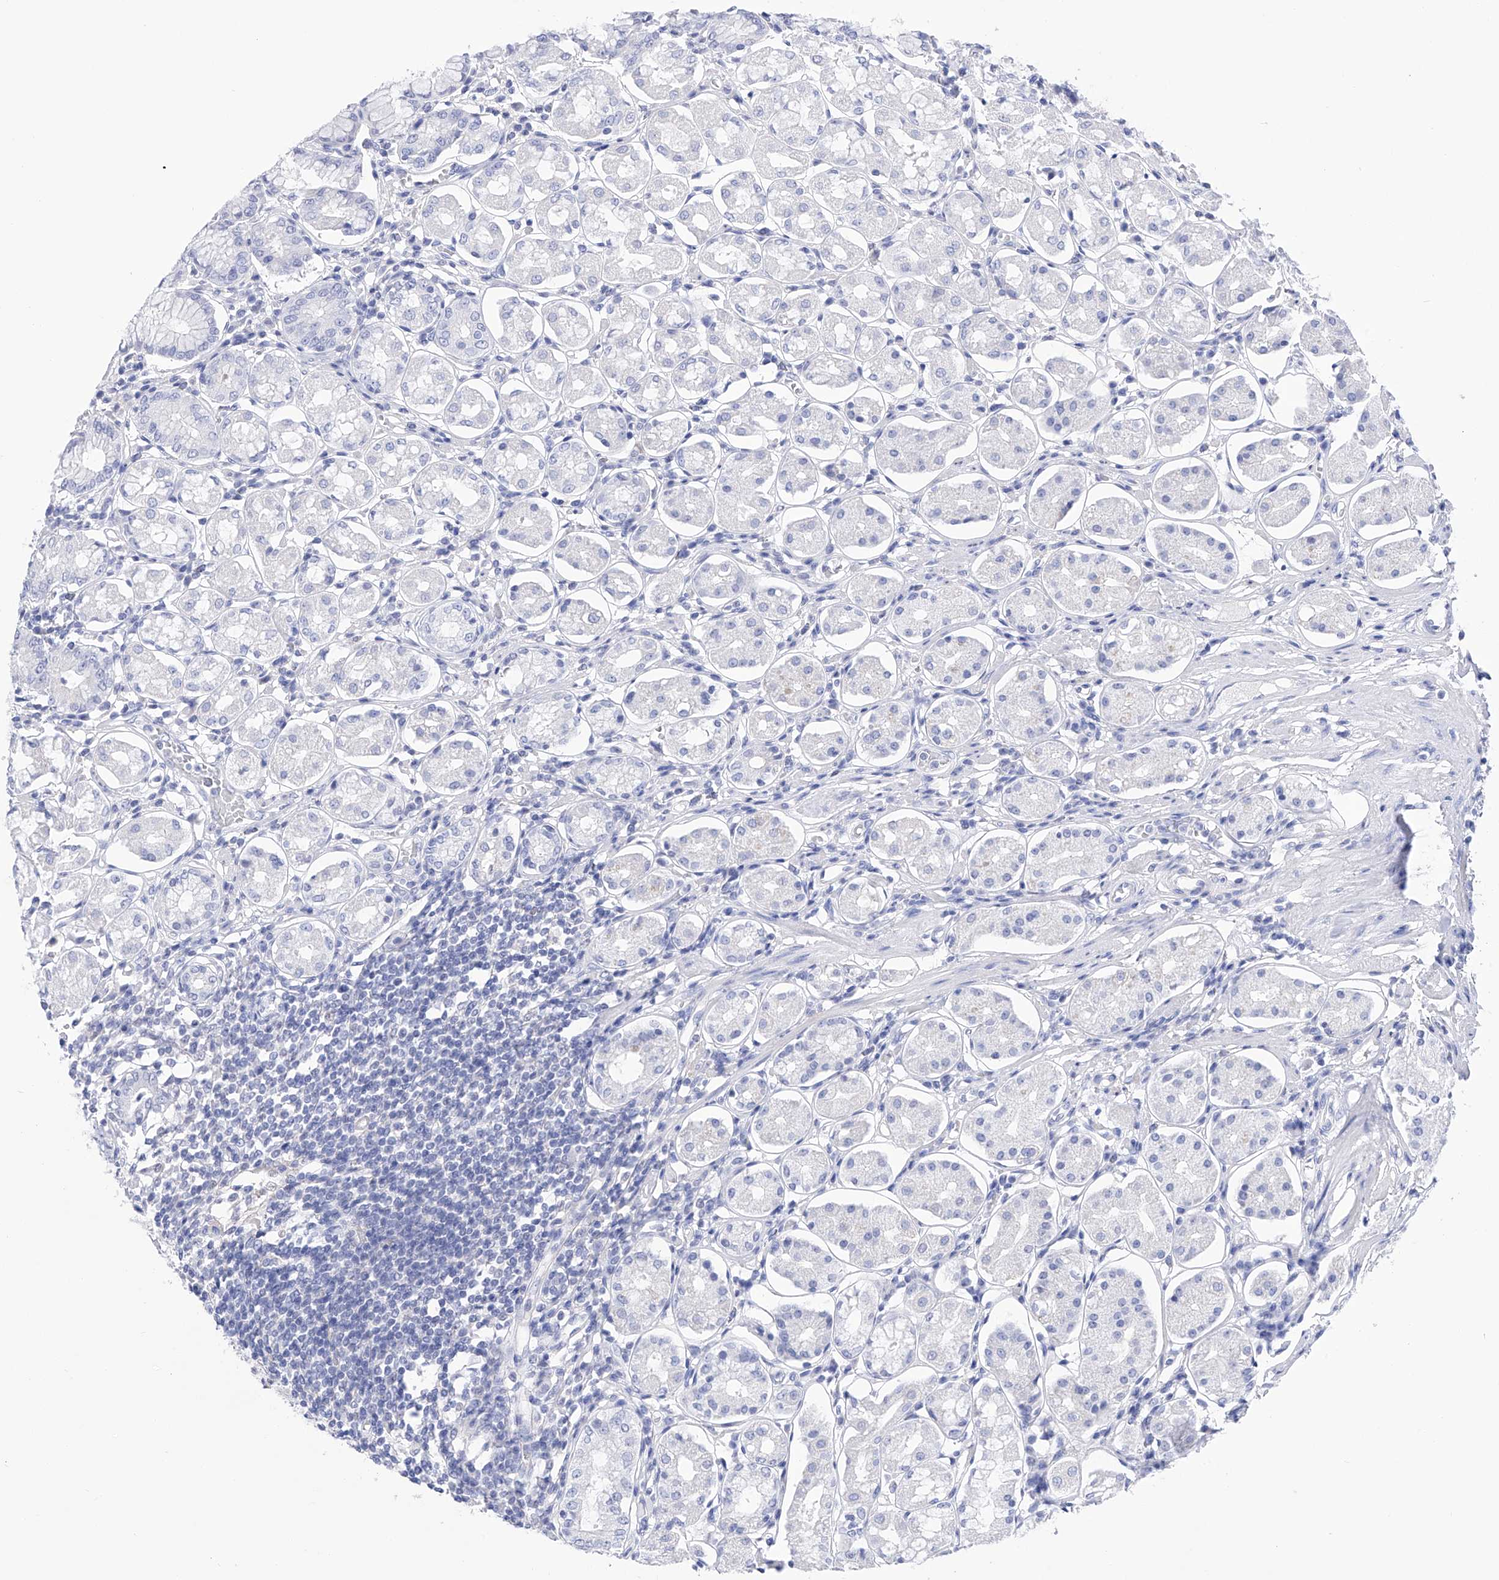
{"staining": {"intensity": "negative", "quantity": "none", "location": "none"}, "tissue": "stomach", "cell_type": "Glandular cells", "image_type": "normal", "snomed": [{"axis": "morphology", "description": "Normal tissue, NOS"}, {"axis": "topography", "description": "Stomach, lower"}], "caption": "This is a histopathology image of immunohistochemistry (IHC) staining of unremarkable stomach, which shows no staining in glandular cells.", "gene": "FLG", "patient": {"sex": "female", "age": 56}}